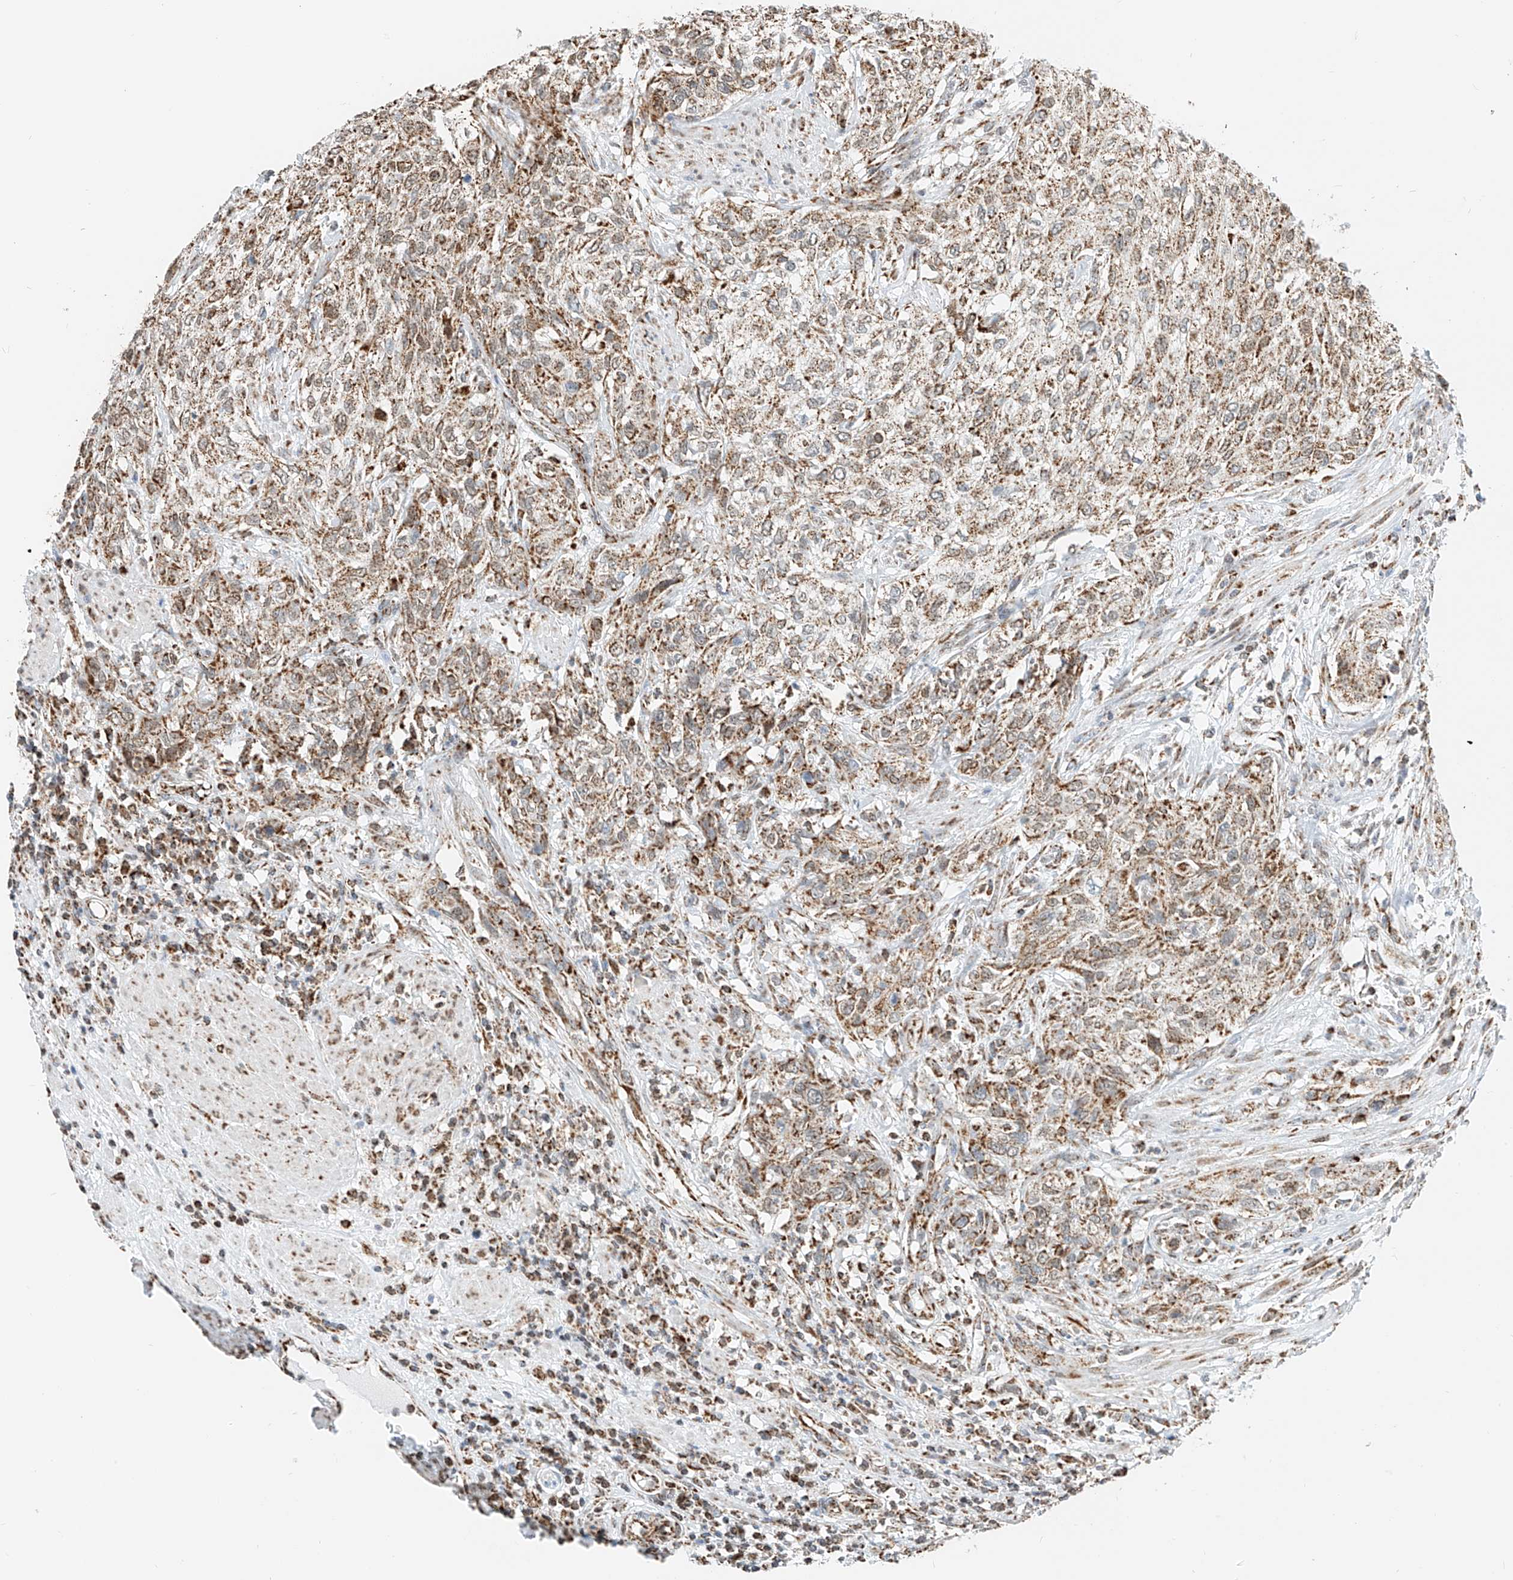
{"staining": {"intensity": "moderate", "quantity": ">75%", "location": "cytoplasmic/membranous"}, "tissue": "urothelial cancer", "cell_type": "Tumor cells", "image_type": "cancer", "snomed": [{"axis": "morphology", "description": "Urothelial carcinoma, High grade"}, {"axis": "topography", "description": "Urinary bladder"}], "caption": "Immunohistochemistry histopathology image of neoplastic tissue: human high-grade urothelial carcinoma stained using immunohistochemistry exhibits medium levels of moderate protein expression localized specifically in the cytoplasmic/membranous of tumor cells, appearing as a cytoplasmic/membranous brown color.", "gene": "PPA2", "patient": {"sex": "male", "age": 35}}